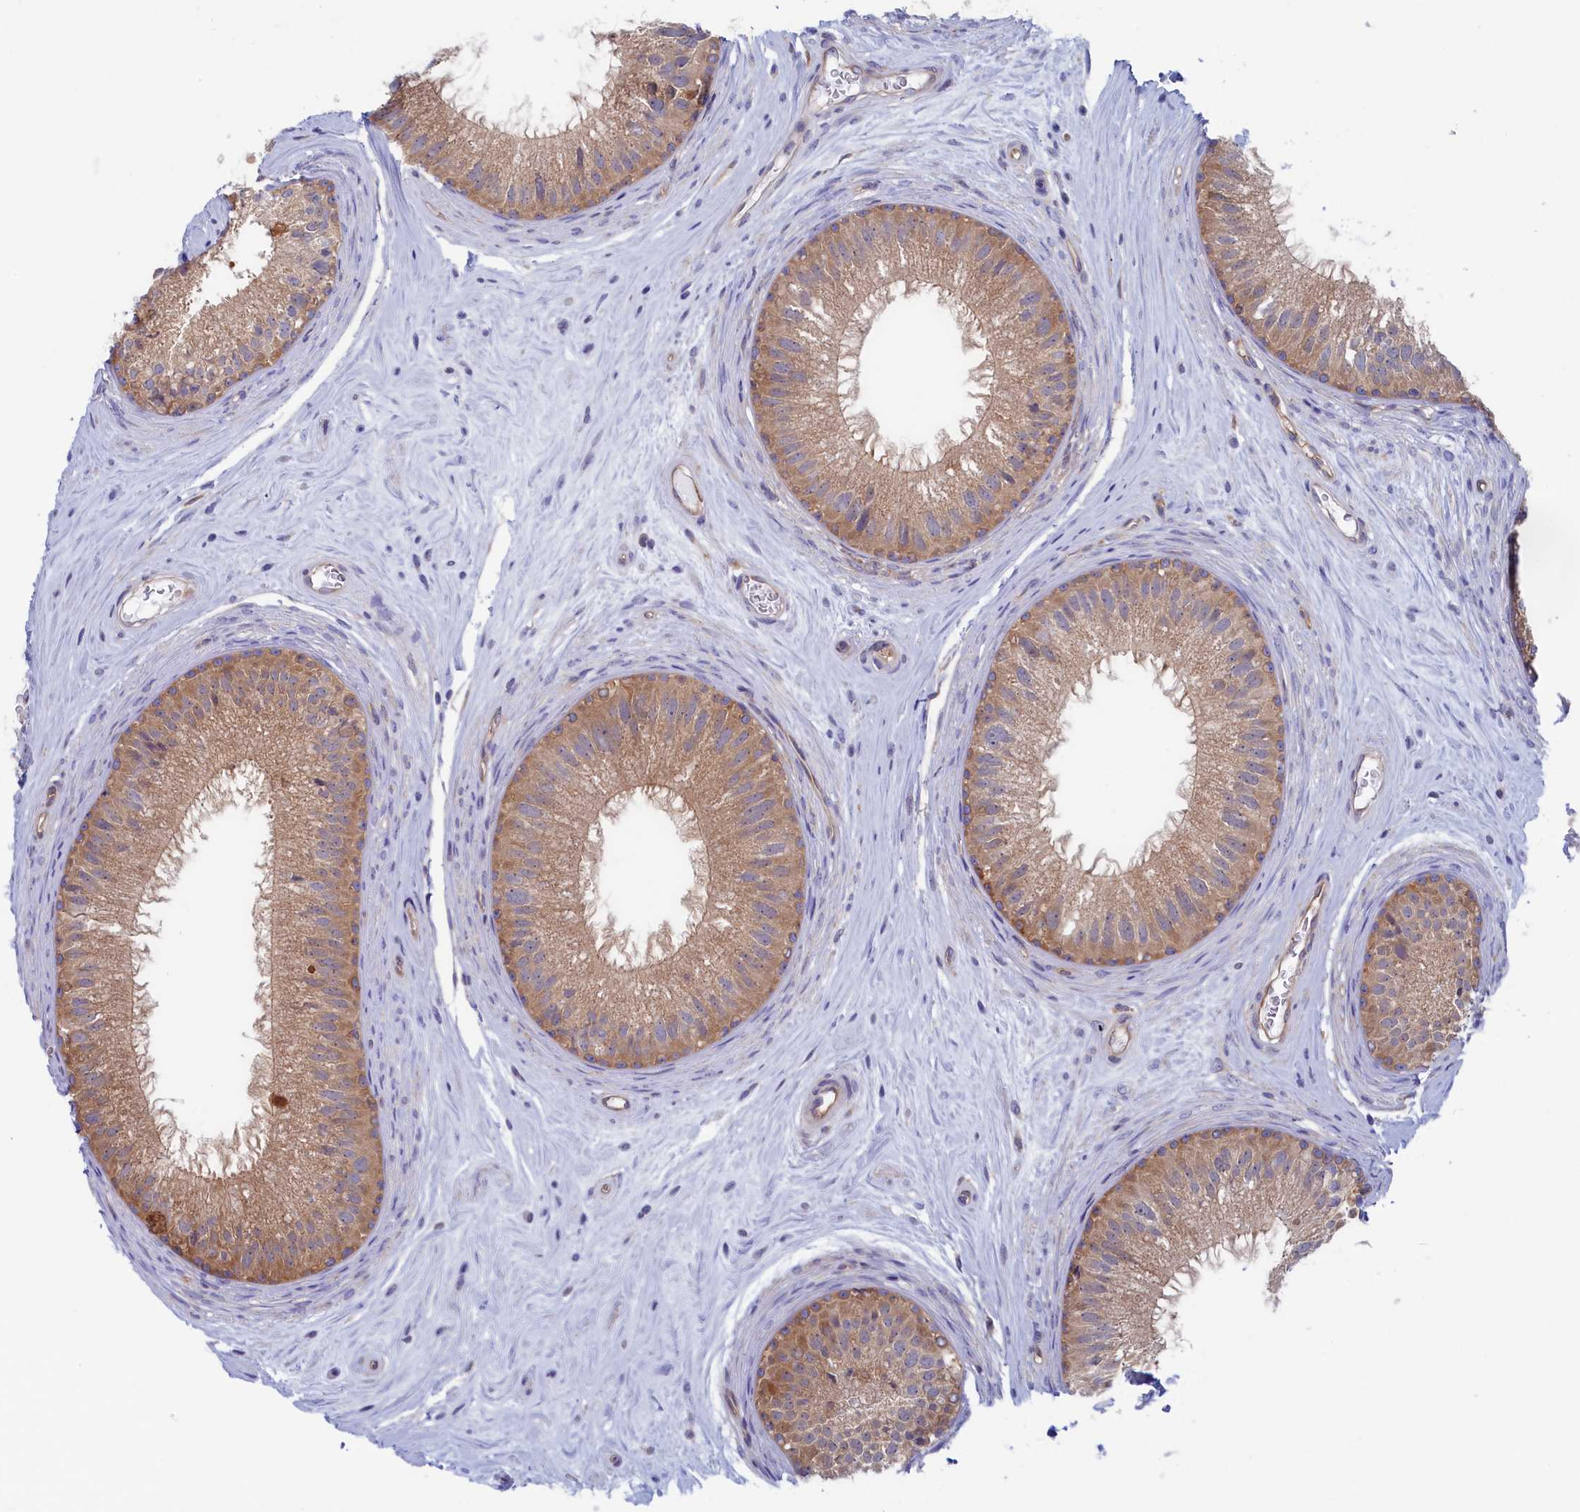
{"staining": {"intensity": "moderate", "quantity": ">75%", "location": "cytoplasmic/membranous"}, "tissue": "epididymis", "cell_type": "Glandular cells", "image_type": "normal", "snomed": [{"axis": "morphology", "description": "Normal tissue, NOS"}, {"axis": "topography", "description": "Epididymis"}], "caption": "Immunohistochemical staining of benign epididymis demonstrates medium levels of moderate cytoplasmic/membranous positivity in about >75% of glandular cells.", "gene": "SYNDIG1L", "patient": {"sex": "male", "age": 33}}